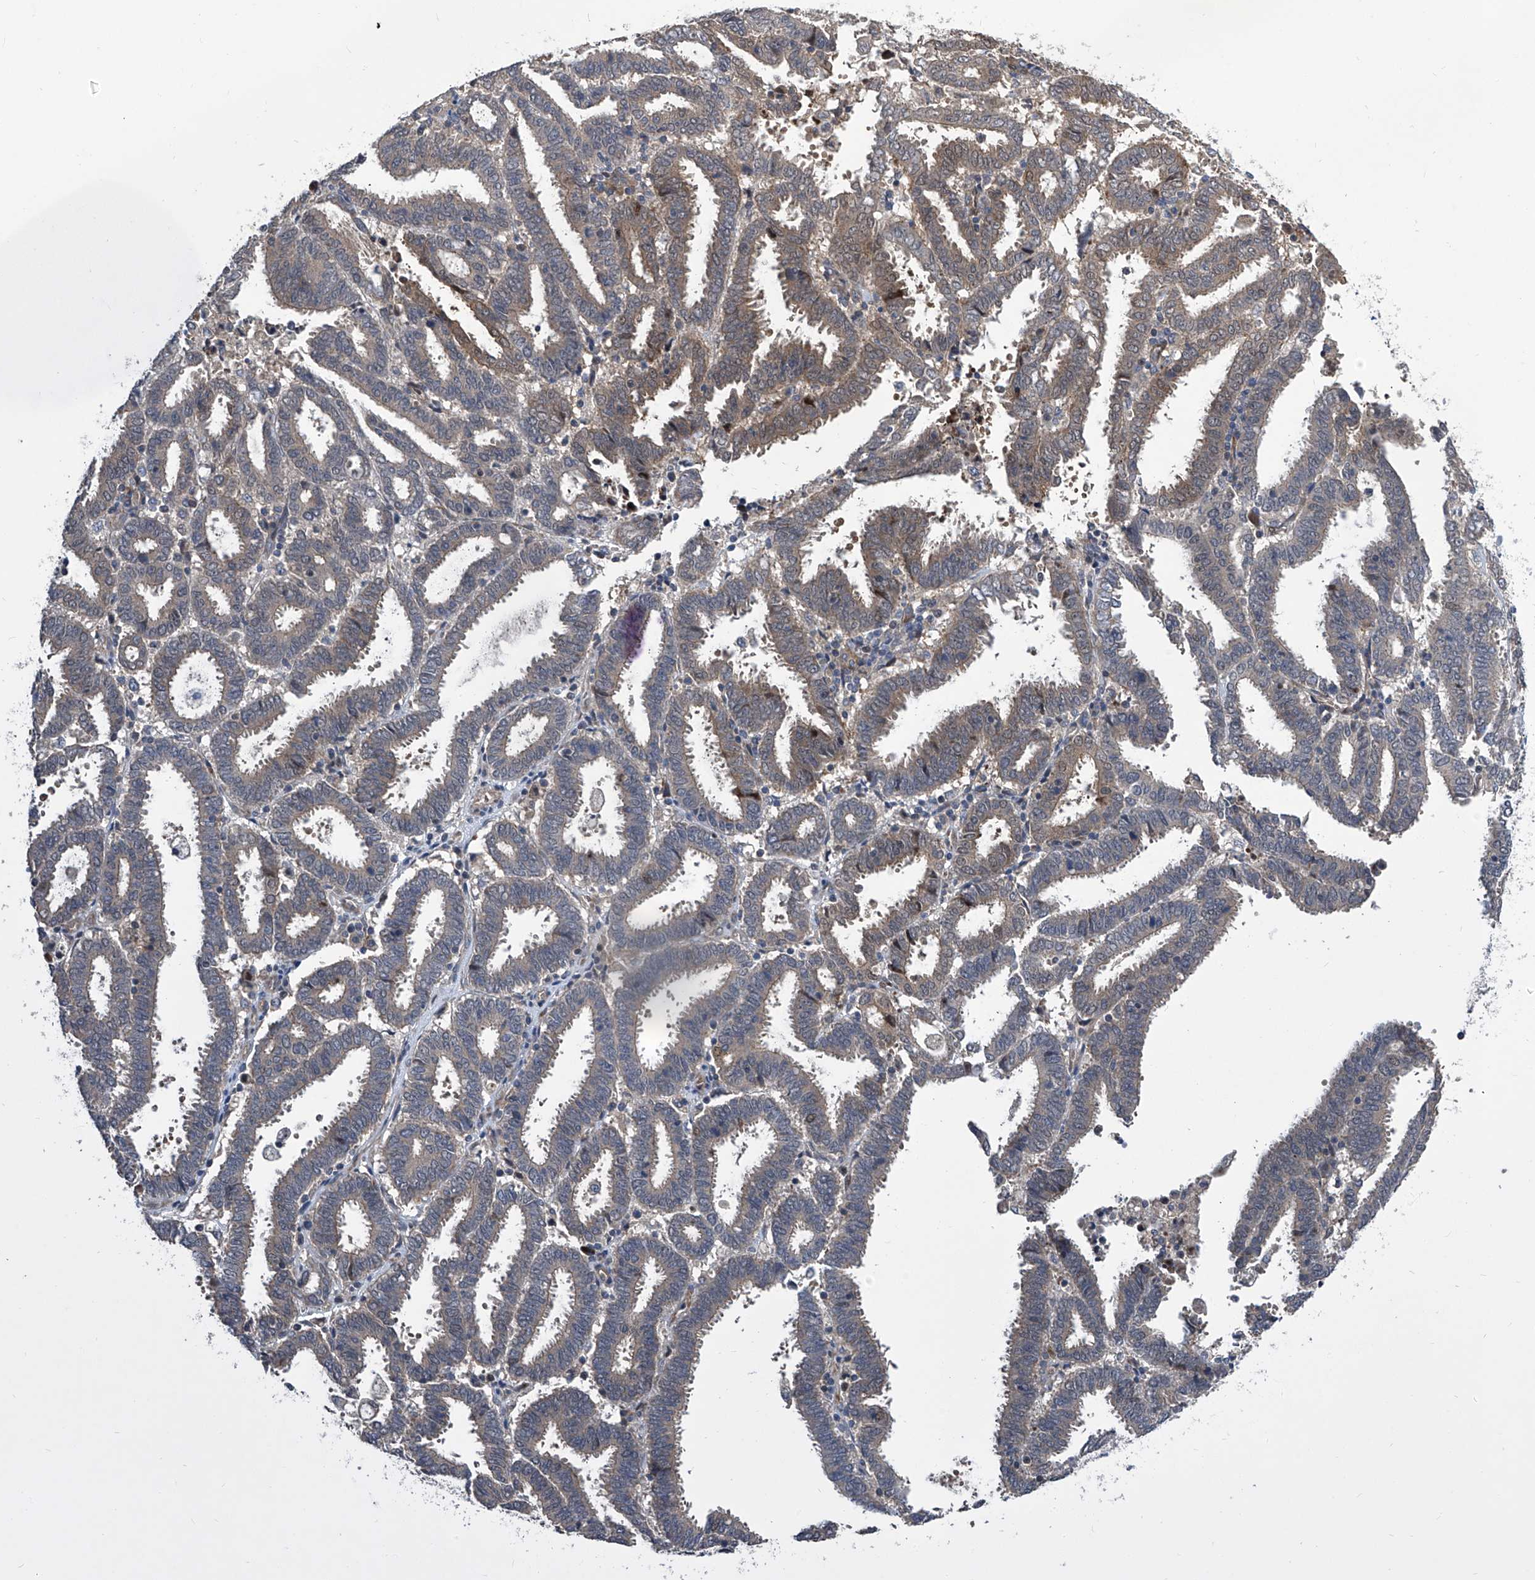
{"staining": {"intensity": "weak", "quantity": "25%-75%", "location": "cytoplasmic/membranous"}, "tissue": "endometrial cancer", "cell_type": "Tumor cells", "image_type": "cancer", "snomed": [{"axis": "morphology", "description": "Adenocarcinoma, NOS"}, {"axis": "topography", "description": "Uterus"}], "caption": "IHC of human endometrial cancer exhibits low levels of weak cytoplasmic/membranous positivity in approximately 25%-75% of tumor cells.", "gene": "USF3", "patient": {"sex": "female", "age": 83}}